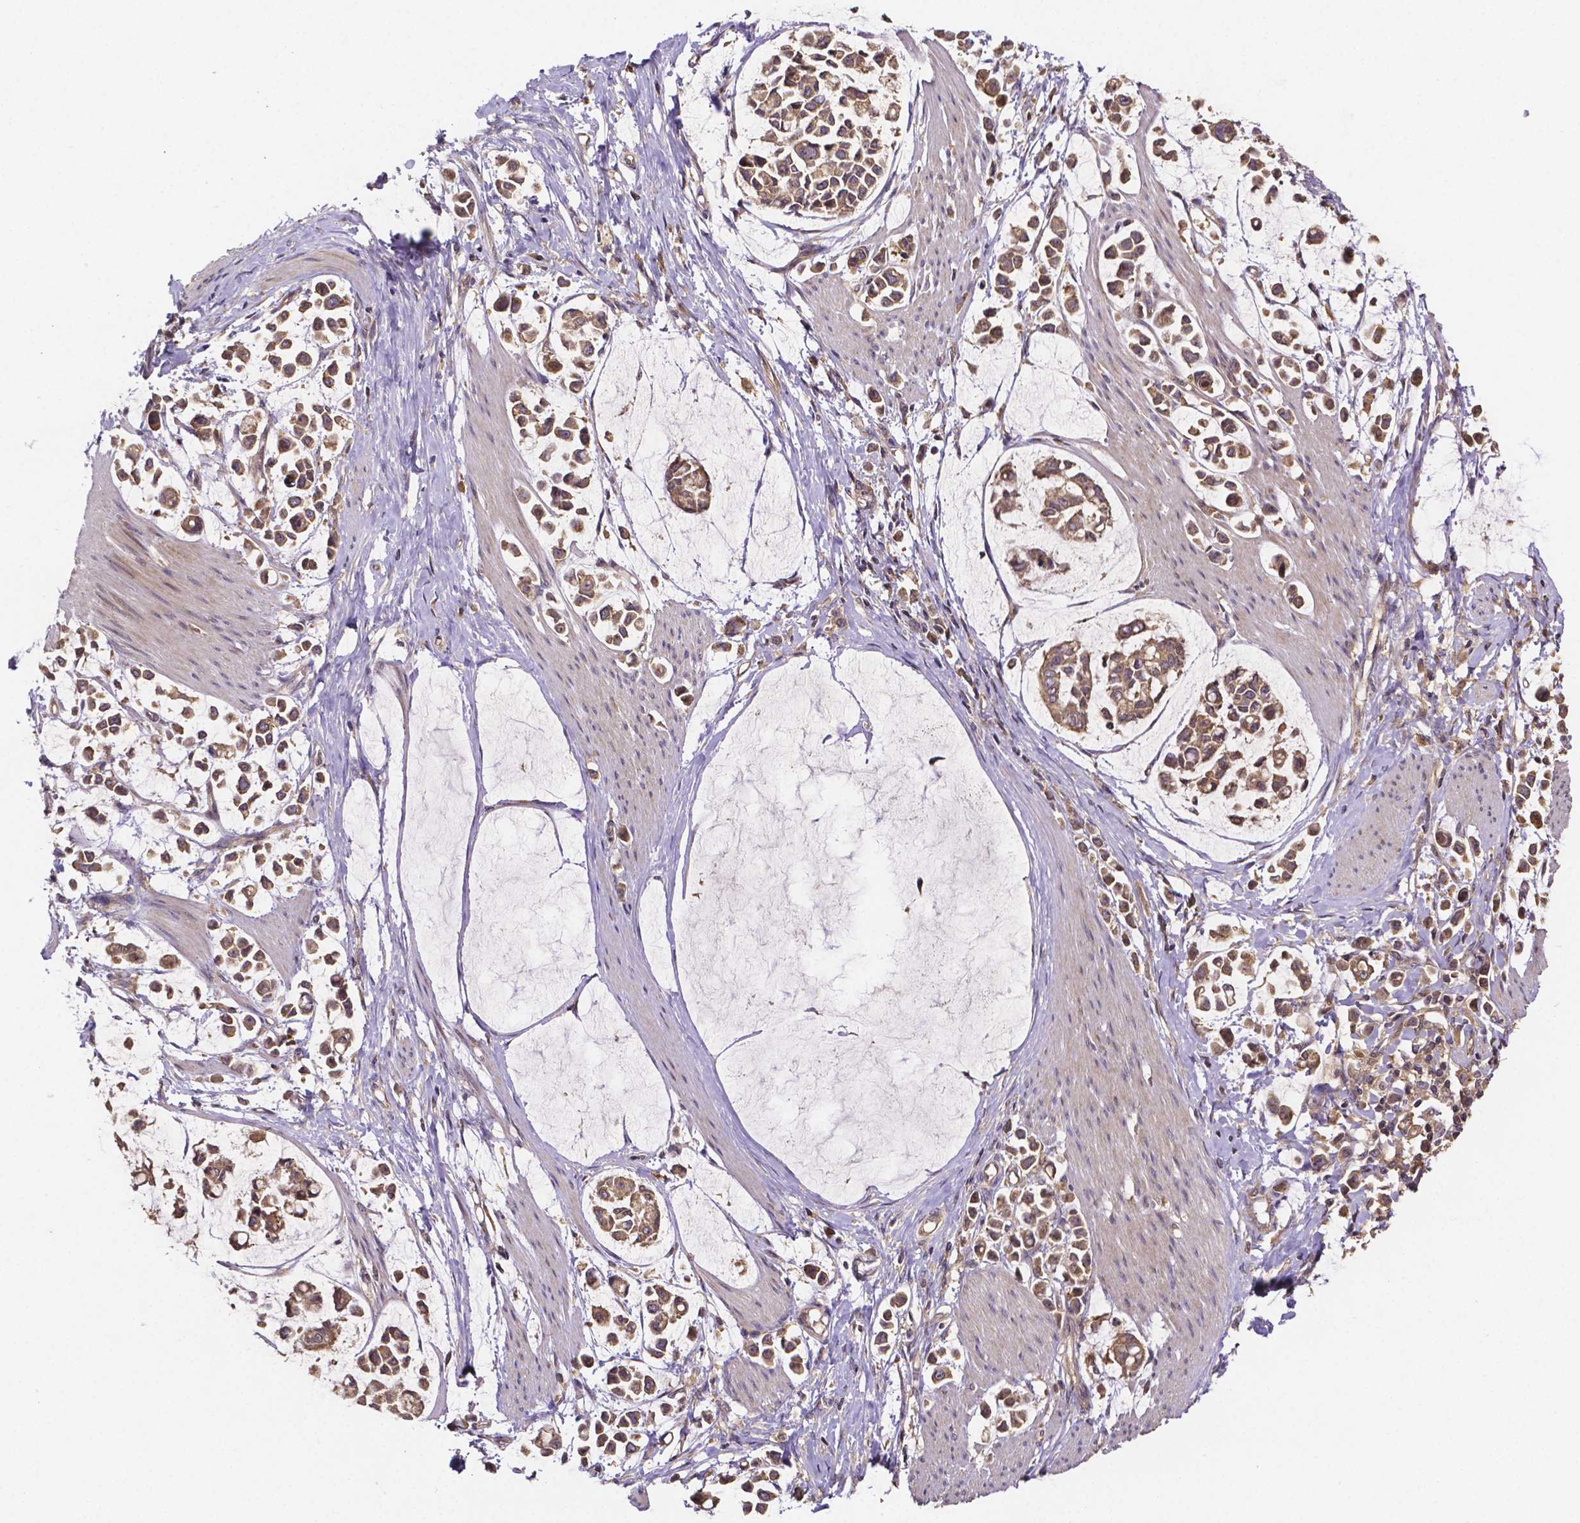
{"staining": {"intensity": "weak", "quantity": ">75%", "location": "cytoplasmic/membranous"}, "tissue": "stomach cancer", "cell_type": "Tumor cells", "image_type": "cancer", "snomed": [{"axis": "morphology", "description": "Adenocarcinoma, NOS"}, {"axis": "topography", "description": "Stomach"}], "caption": "Stomach cancer stained for a protein (brown) displays weak cytoplasmic/membranous positive positivity in about >75% of tumor cells.", "gene": "RNF123", "patient": {"sex": "male", "age": 82}}